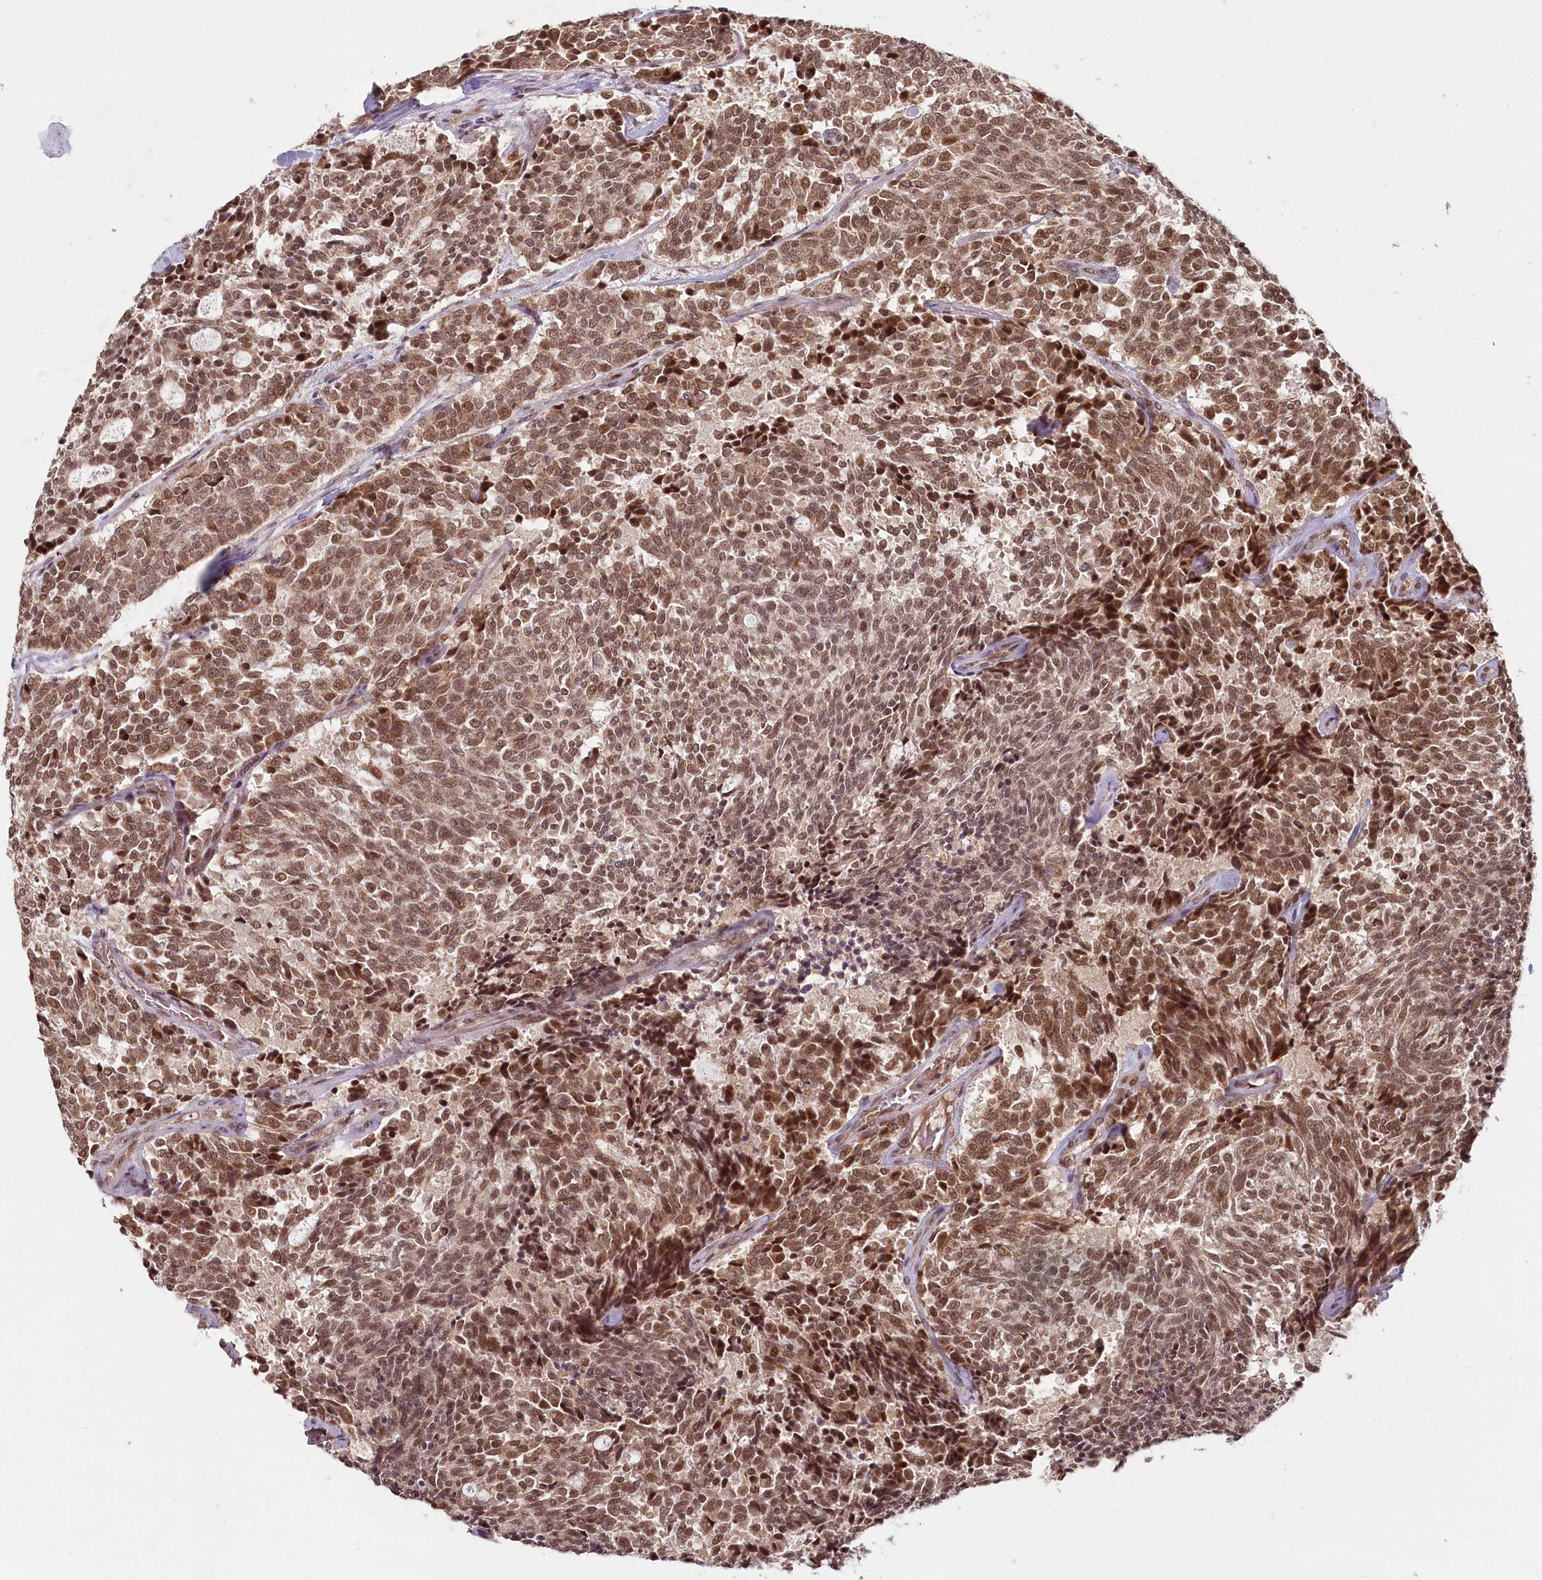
{"staining": {"intensity": "moderate", "quantity": ">75%", "location": "cytoplasmic/membranous,nuclear"}, "tissue": "carcinoid", "cell_type": "Tumor cells", "image_type": "cancer", "snomed": [{"axis": "morphology", "description": "Carcinoid, malignant, NOS"}, {"axis": "topography", "description": "Pancreas"}], "caption": "Brown immunohistochemical staining in malignant carcinoid demonstrates moderate cytoplasmic/membranous and nuclear expression in approximately >75% of tumor cells. (Stains: DAB in brown, nuclei in blue, Microscopy: brightfield microscopy at high magnification).", "gene": "MICU1", "patient": {"sex": "female", "age": 54}}